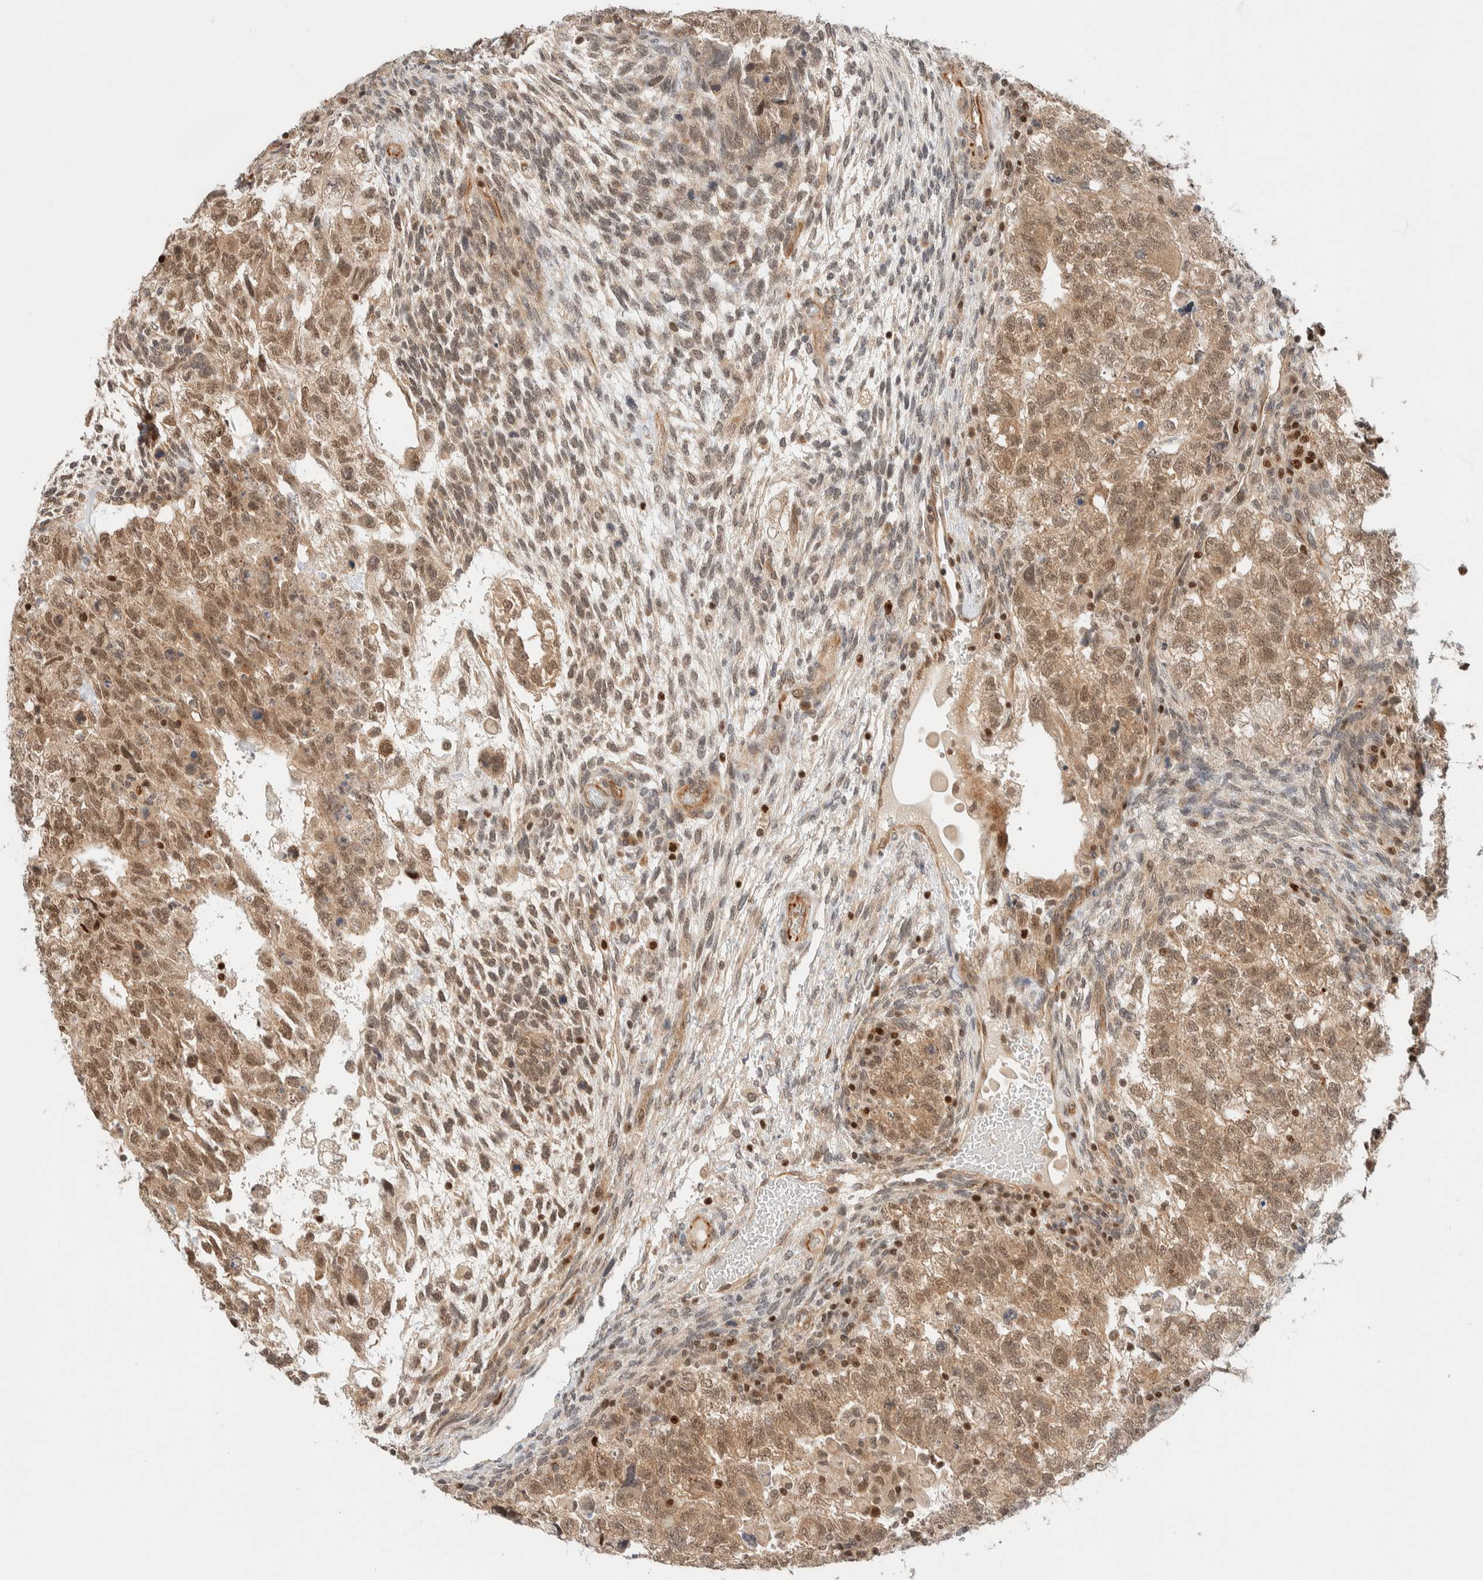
{"staining": {"intensity": "moderate", "quantity": ">75%", "location": "cytoplasmic/membranous,nuclear"}, "tissue": "testis cancer", "cell_type": "Tumor cells", "image_type": "cancer", "snomed": [{"axis": "morphology", "description": "Carcinoma, Embryonal, NOS"}, {"axis": "topography", "description": "Testis"}], "caption": "Immunohistochemistry (DAB (3,3'-diaminobenzidine)) staining of testis cancer (embryonal carcinoma) exhibits moderate cytoplasmic/membranous and nuclear protein staining in about >75% of tumor cells.", "gene": "C8orf76", "patient": {"sex": "male", "age": 36}}